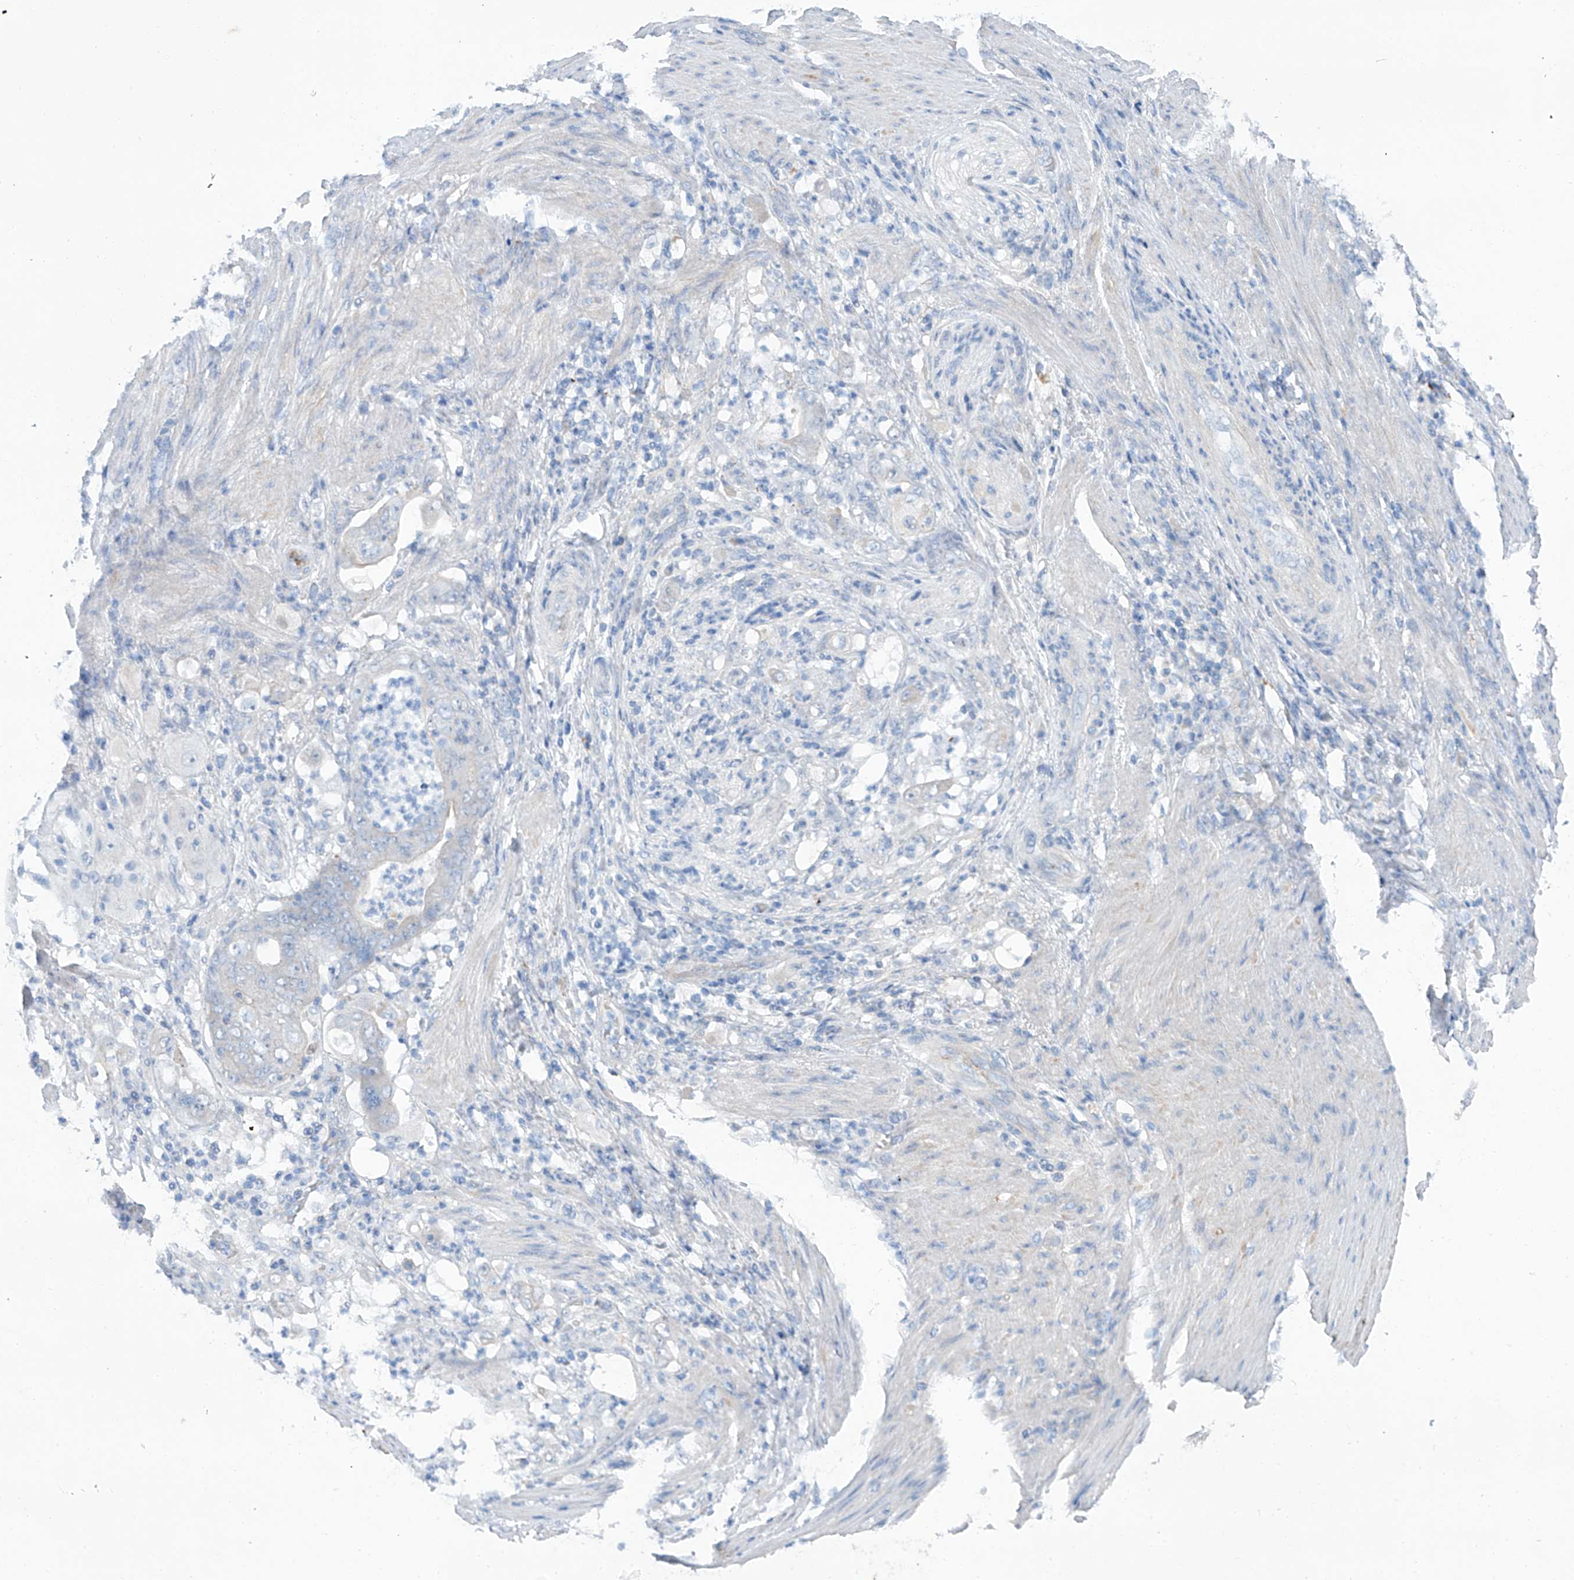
{"staining": {"intensity": "negative", "quantity": "none", "location": "none"}, "tissue": "stomach cancer", "cell_type": "Tumor cells", "image_type": "cancer", "snomed": [{"axis": "morphology", "description": "Adenocarcinoma, NOS"}, {"axis": "topography", "description": "Stomach"}], "caption": "Immunohistochemistry (IHC) micrograph of stomach adenocarcinoma stained for a protein (brown), which displays no staining in tumor cells.", "gene": "SIX4", "patient": {"sex": "female", "age": 73}}